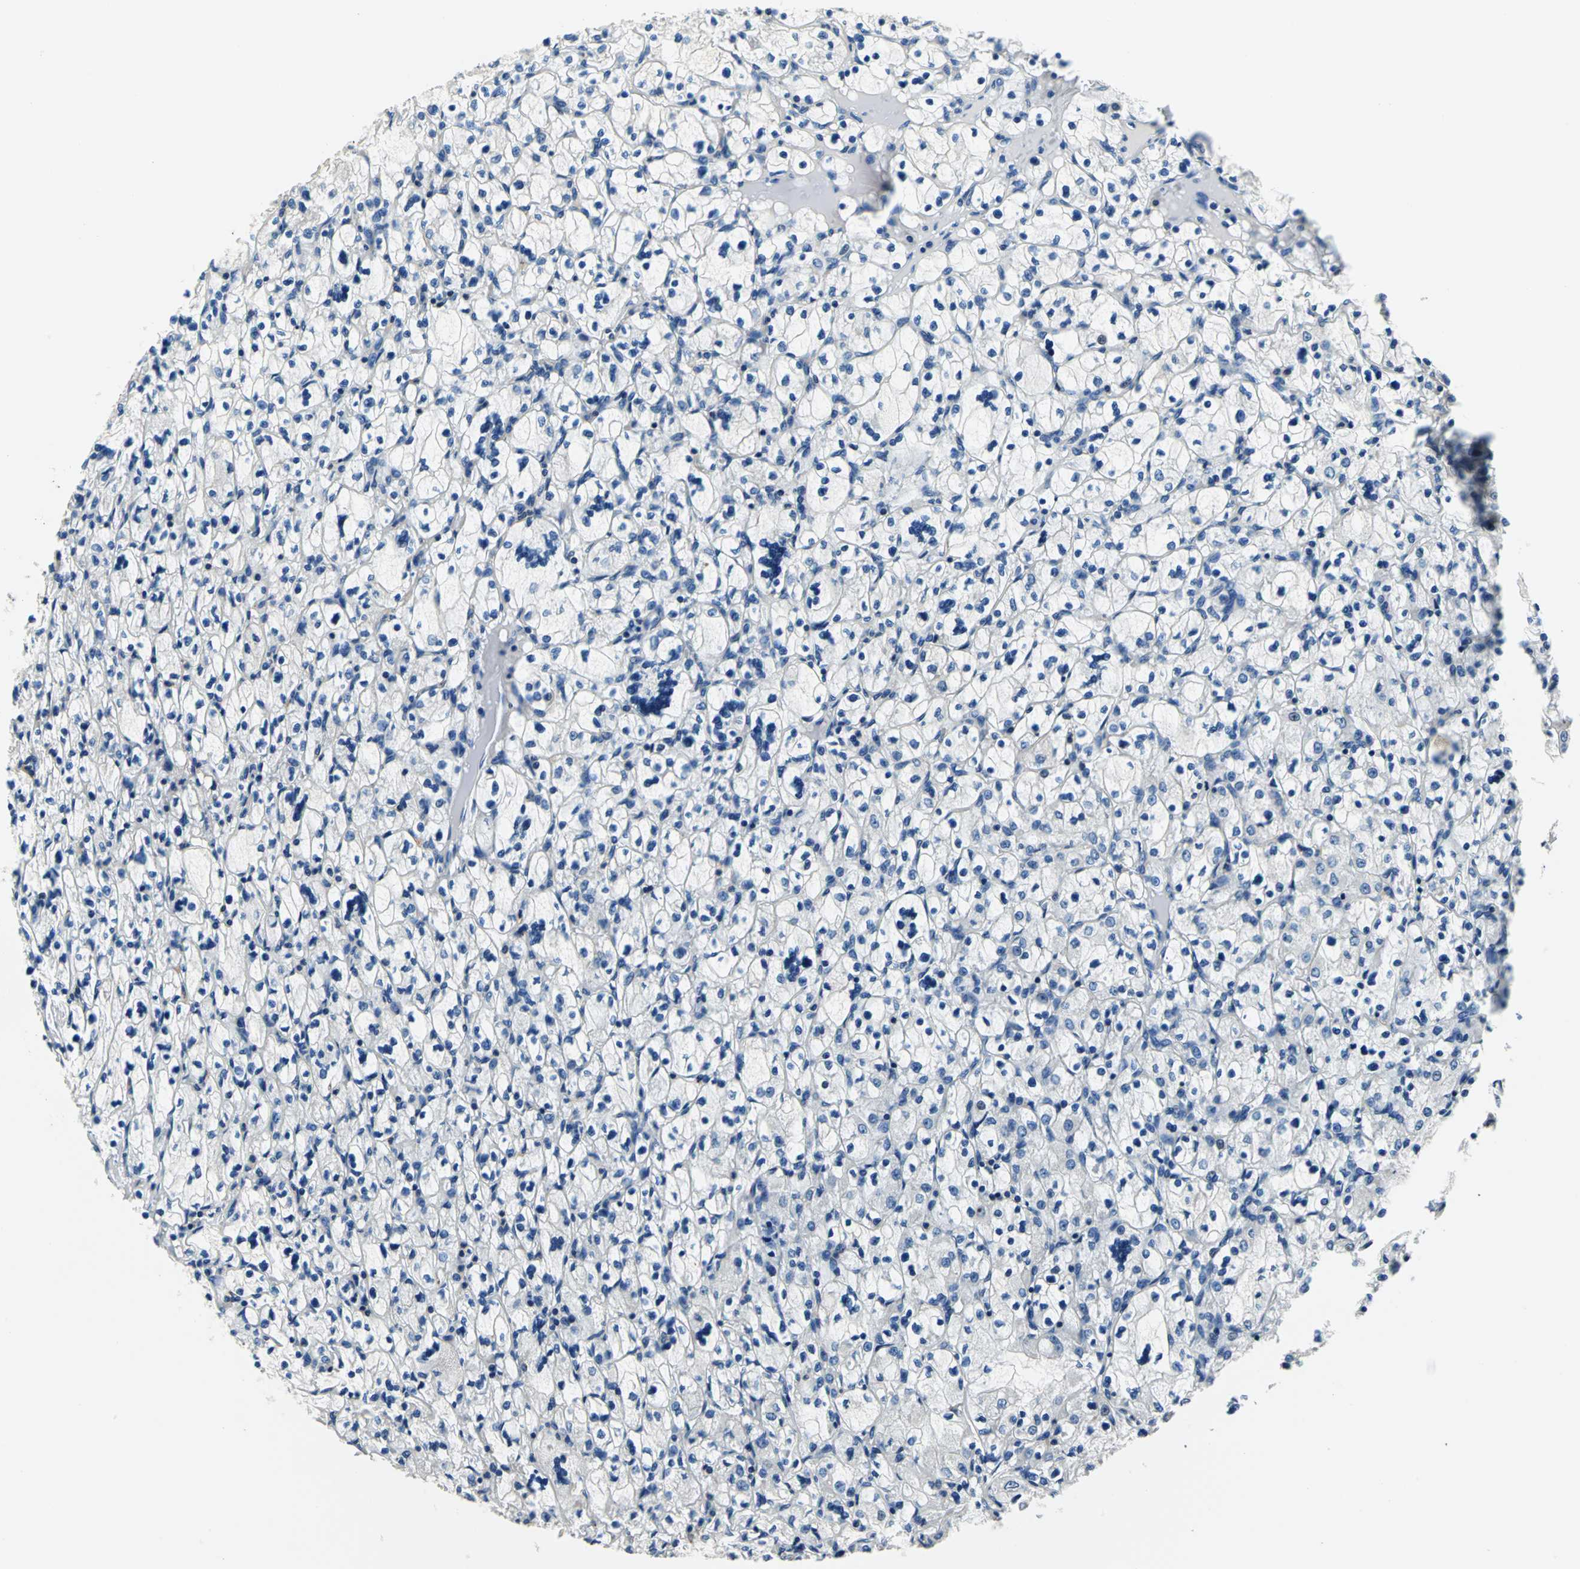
{"staining": {"intensity": "negative", "quantity": "none", "location": "none"}, "tissue": "renal cancer", "cell_type": "Tumor cells", "image_type": "cancer", "snomed": [{"axis": "morphology", "description": "Adenocarcinoma, NOS"}, {"axis": "topography", "description": "Kidney"}], "caption": "Immunohistochemical staining of renal adenocarcinoma displays no significant positivity in tumor cells. (Stains: DAB (3,3'-diaminobenzidine) immunohistochemistry with hematoxylin counter stain, Microscopy: brightfield microscopy at high magnification).", "gene": "SEPTIN6", "patient": {"sex": "female", "age": 83}}